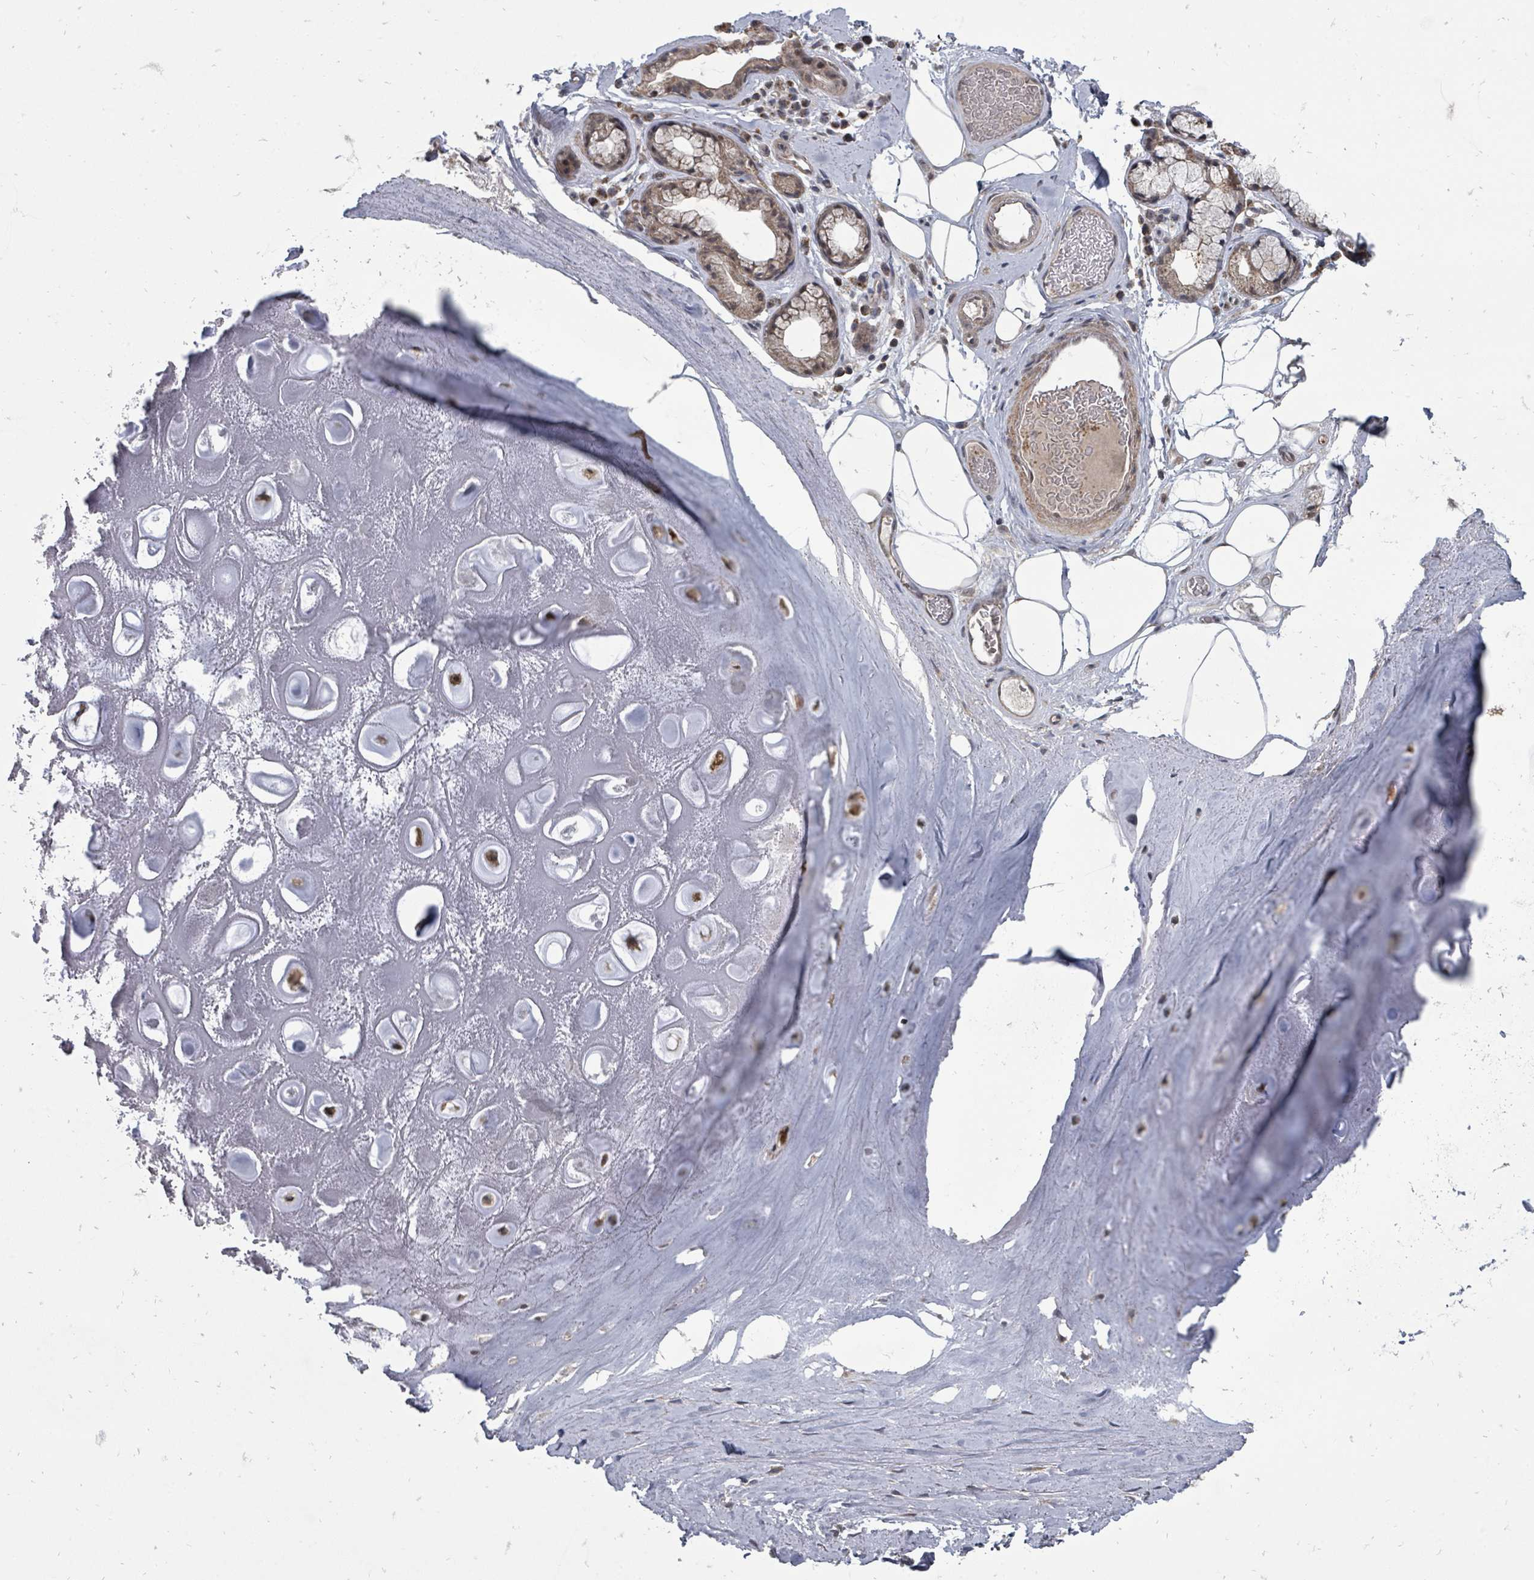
{"staining": {"intensity": "negative", "quantity": "none", "location": "none"}, "tissue": "adipose tissue", "cell_type": "Adipocytes", "image_type": "normal", "snomed": [{"axis": "morphology", "description": "Normal tissue, NOS"}, {"axis": "topography", "description": "Cartilage tissue"}], "caption": "Adipocytes show no significant protein positivity in normal adipose tissue. (Brightfield microscopy of DAB immunohistochemistry (IHC) at high magnification).", "gene": "MAGOHB", "patient": {"sex": "male", "age": 81}}